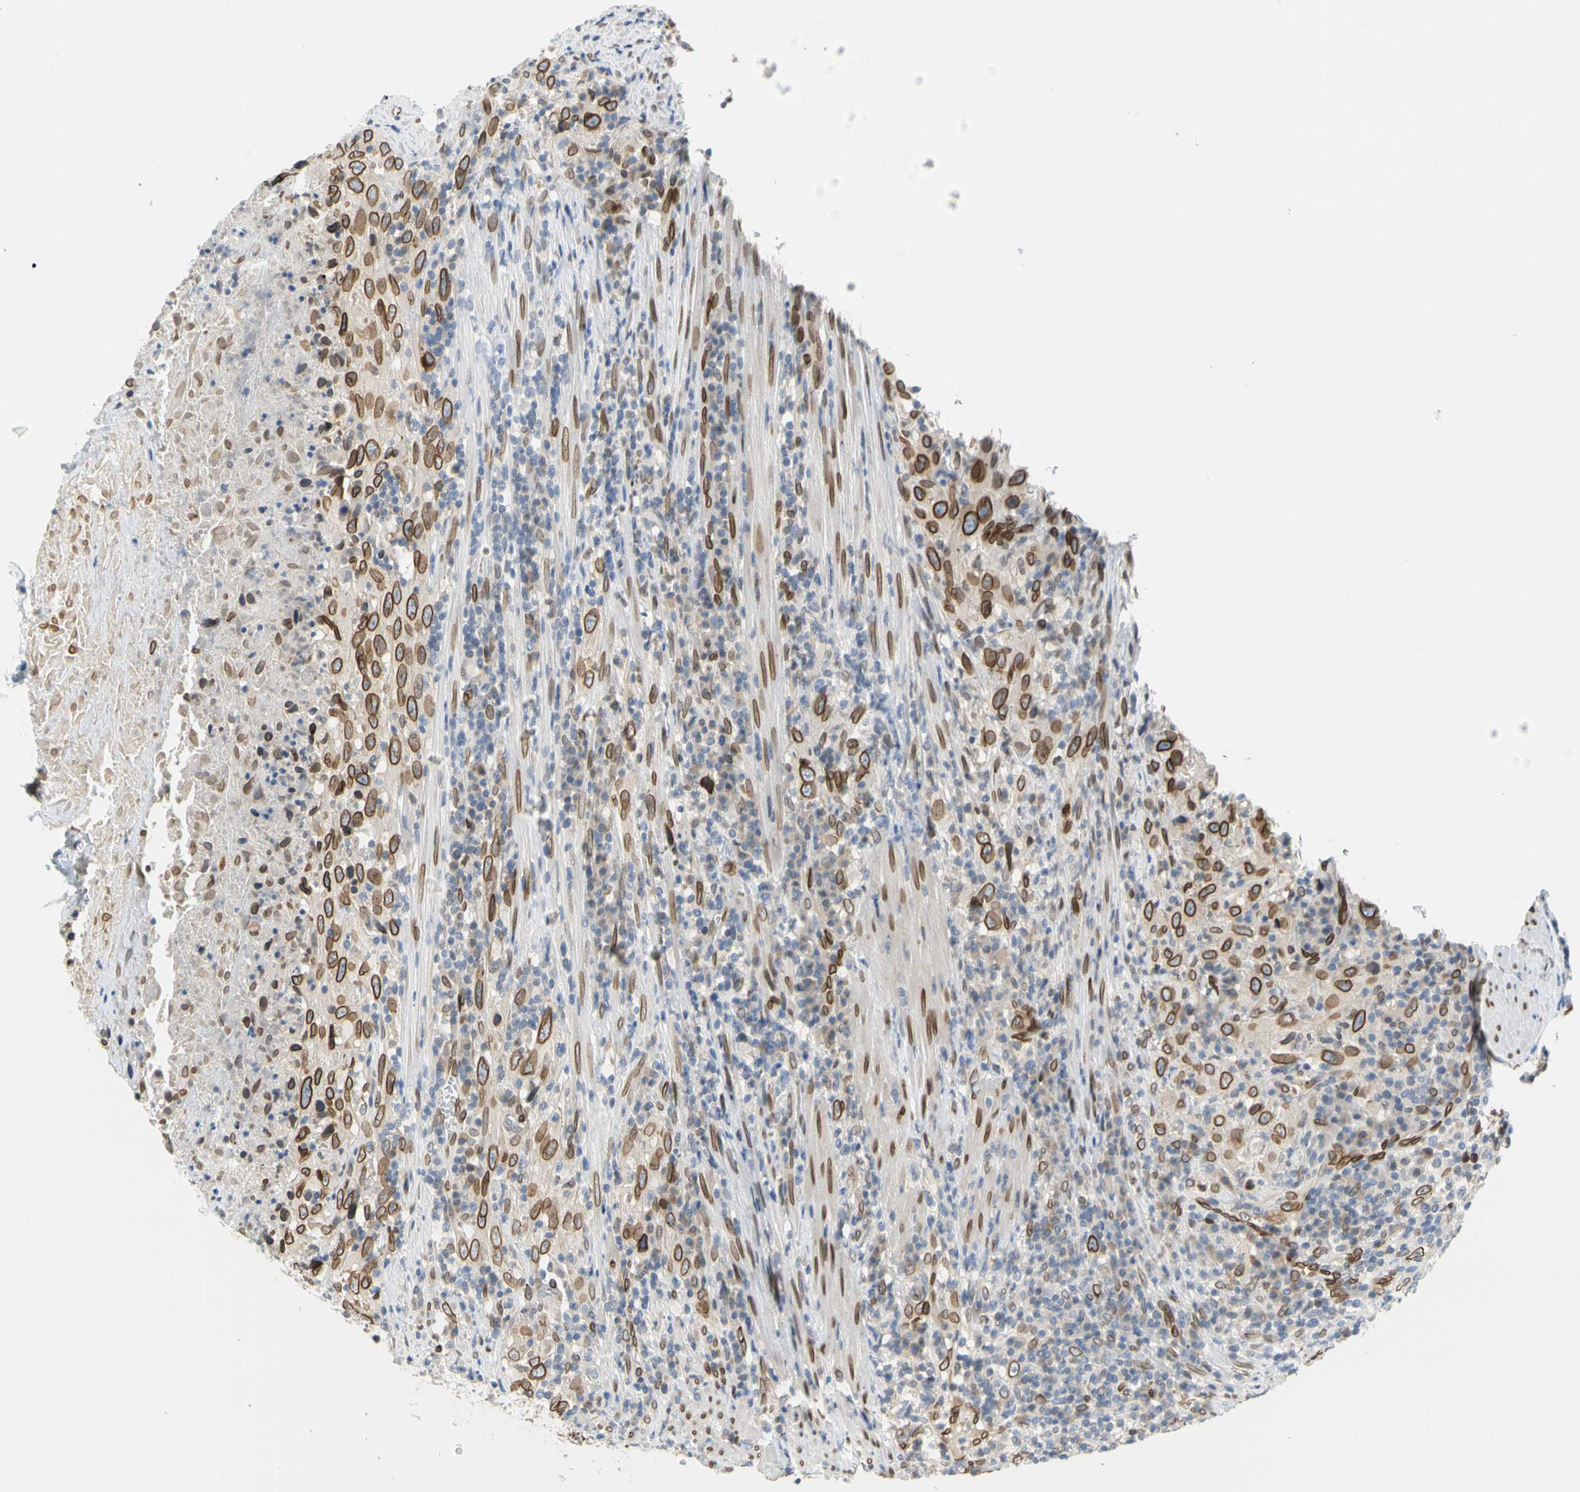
{"staining": {"intensity": "strong", "quantity": ">75%", "location": "cytoplasmic/membranous,nuclear"}, "tissue": "urothelial cancer", "cell_type": "Tumor cells", "image_type": "cancer", "snomed": [{"axis": "morphology", "description": "Urothelial carcinoma, High grade"}, {"axis": "topography", "description": "Urinary bladder"}], "caption": "Urothelial cancer tissue demonstrates strong cytoplasmic/membranous and nuclear expression in approximately >75% of tumor cells, visualized by immunohistochemistry. (Brightfield microscopy of DAB IHC at high magnification).", "gene": "SUN1", "patient": {"sex": "male", "age": 61}}